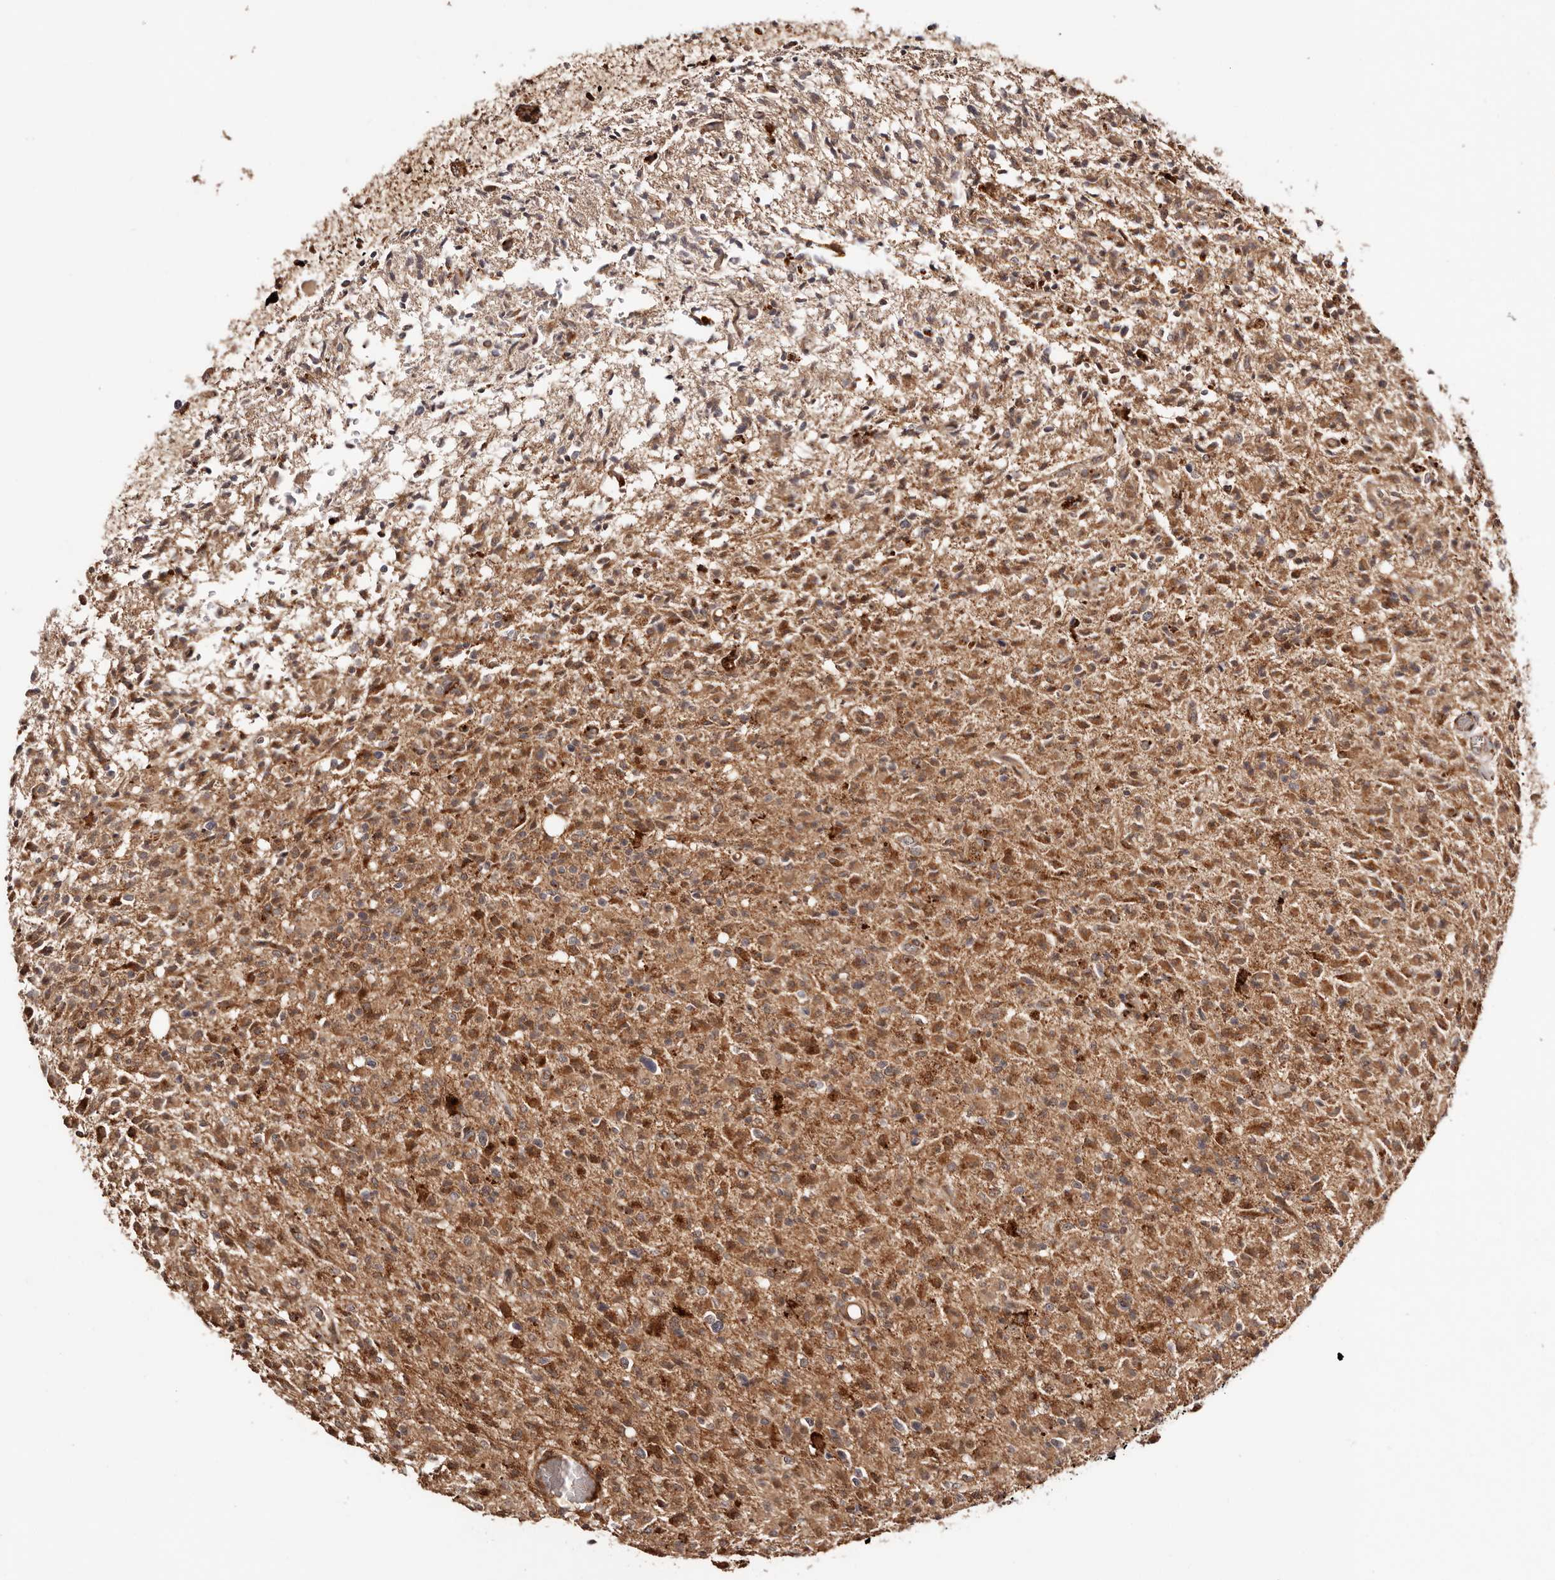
{"staining": {"intensity": "moderate", "quantity": ">75%", "location": "cytoplasmic/membranous"}, "tissue": "glioma", "cell_type": "Tumor cells", "image_type": "cancer", "snomed": [{"axis": "morphology", "description": "Glioma, malignant, High grade"}, {"axis": "topography", "description": "Brain"}], "caption": "Human glioma stained for a protein (brown) demonstrates moderate cytoplasmic/membranous positive staining in approximately >75% of tumor cells.", "gene": "PTPN22", "patient": {"sex": "female", "age": 57}}